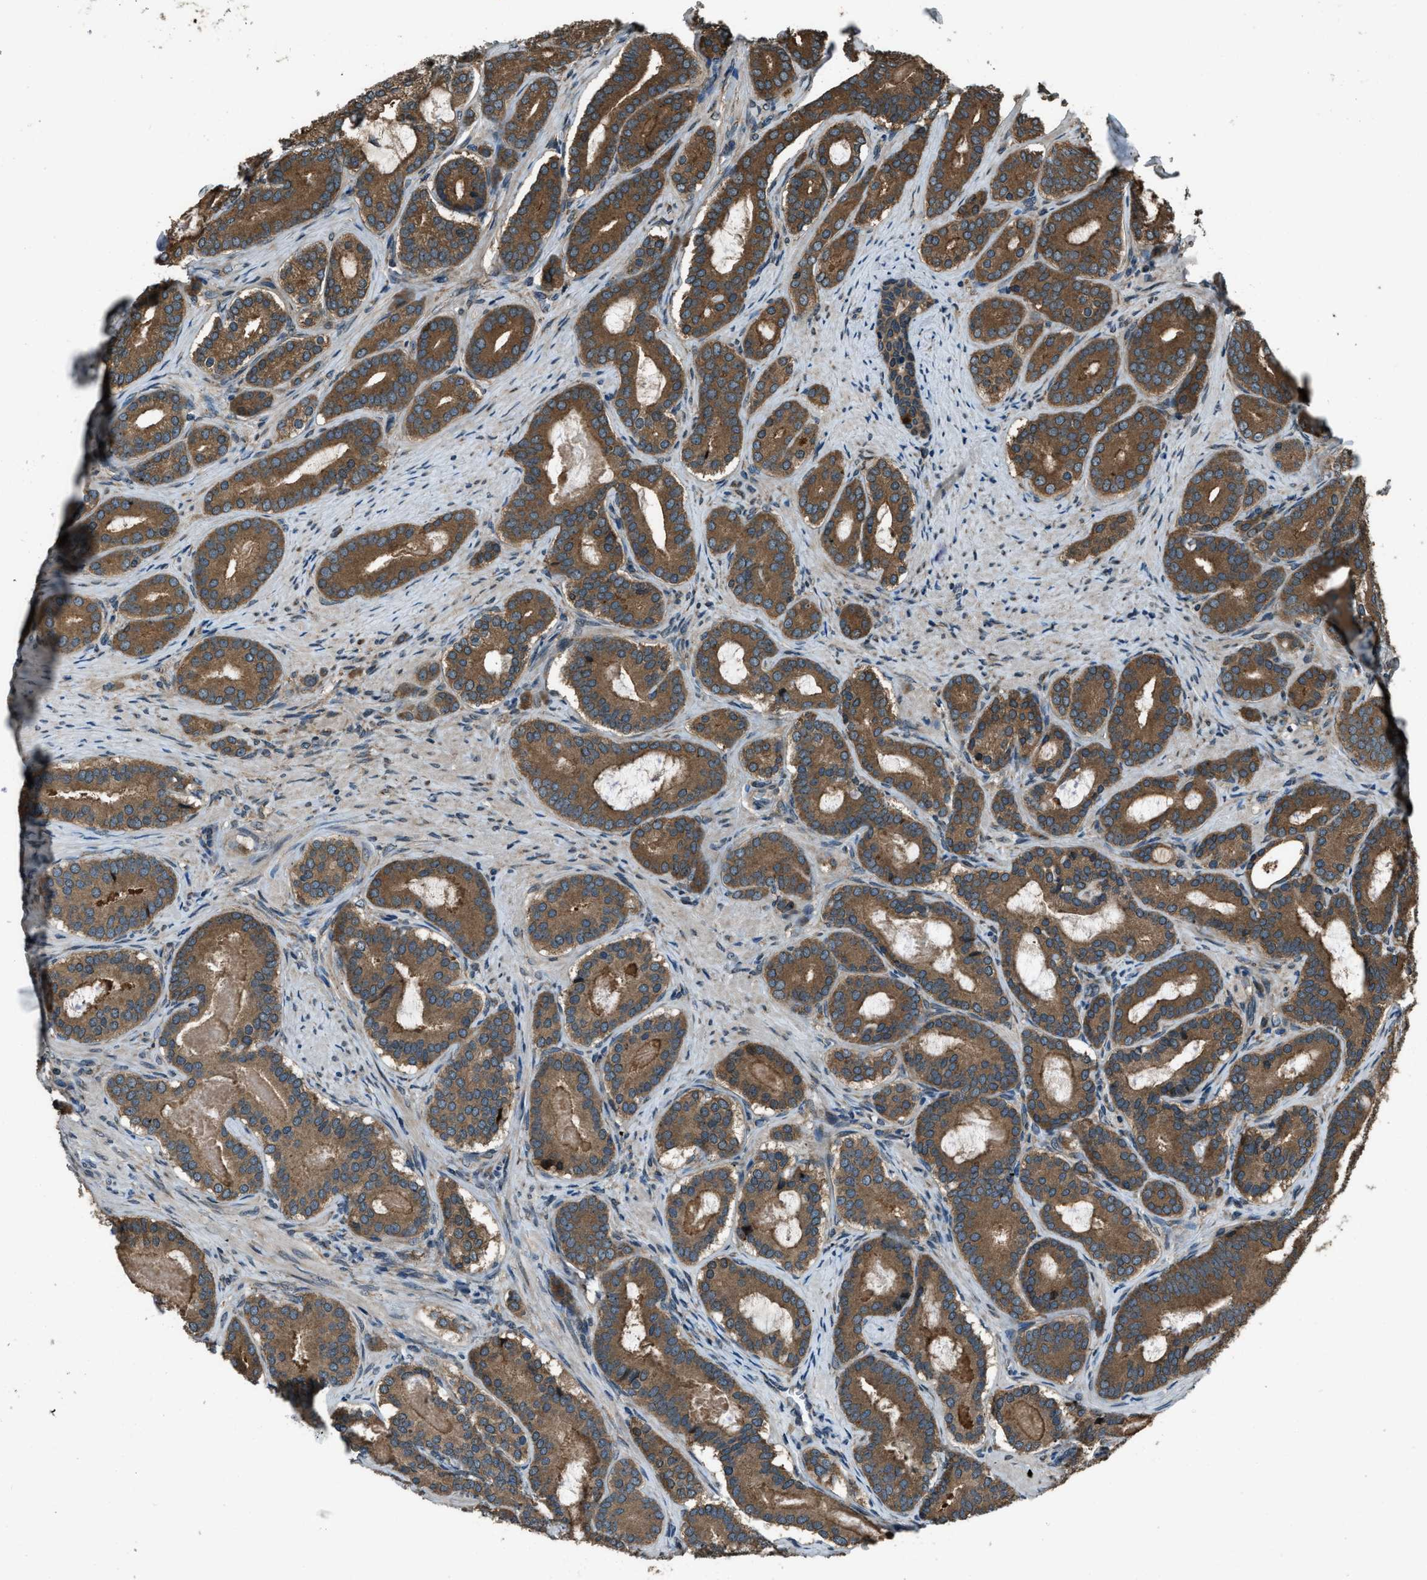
{"staining": {"intensity": "moderate", "quantity": ">75%", "location": "cytoplasmic/membranous"}, "tissue": "prostate cancer", "cell_type": "Tumor cells", "image_type": "cancer", "snomed": [{"axis": "morphology", "description": "Adenocarcinoma, High grade"}, {"axis": "topography", "description": "Prostate"}], "caption": "High-grade adenocarcinoma (prostate) tissue exhibits moderate cytoplasmic/membranous staining in approximately >75% of tumor cells", "gene": "TRIM4", "patient": {"sex": "male", "age": 60}}